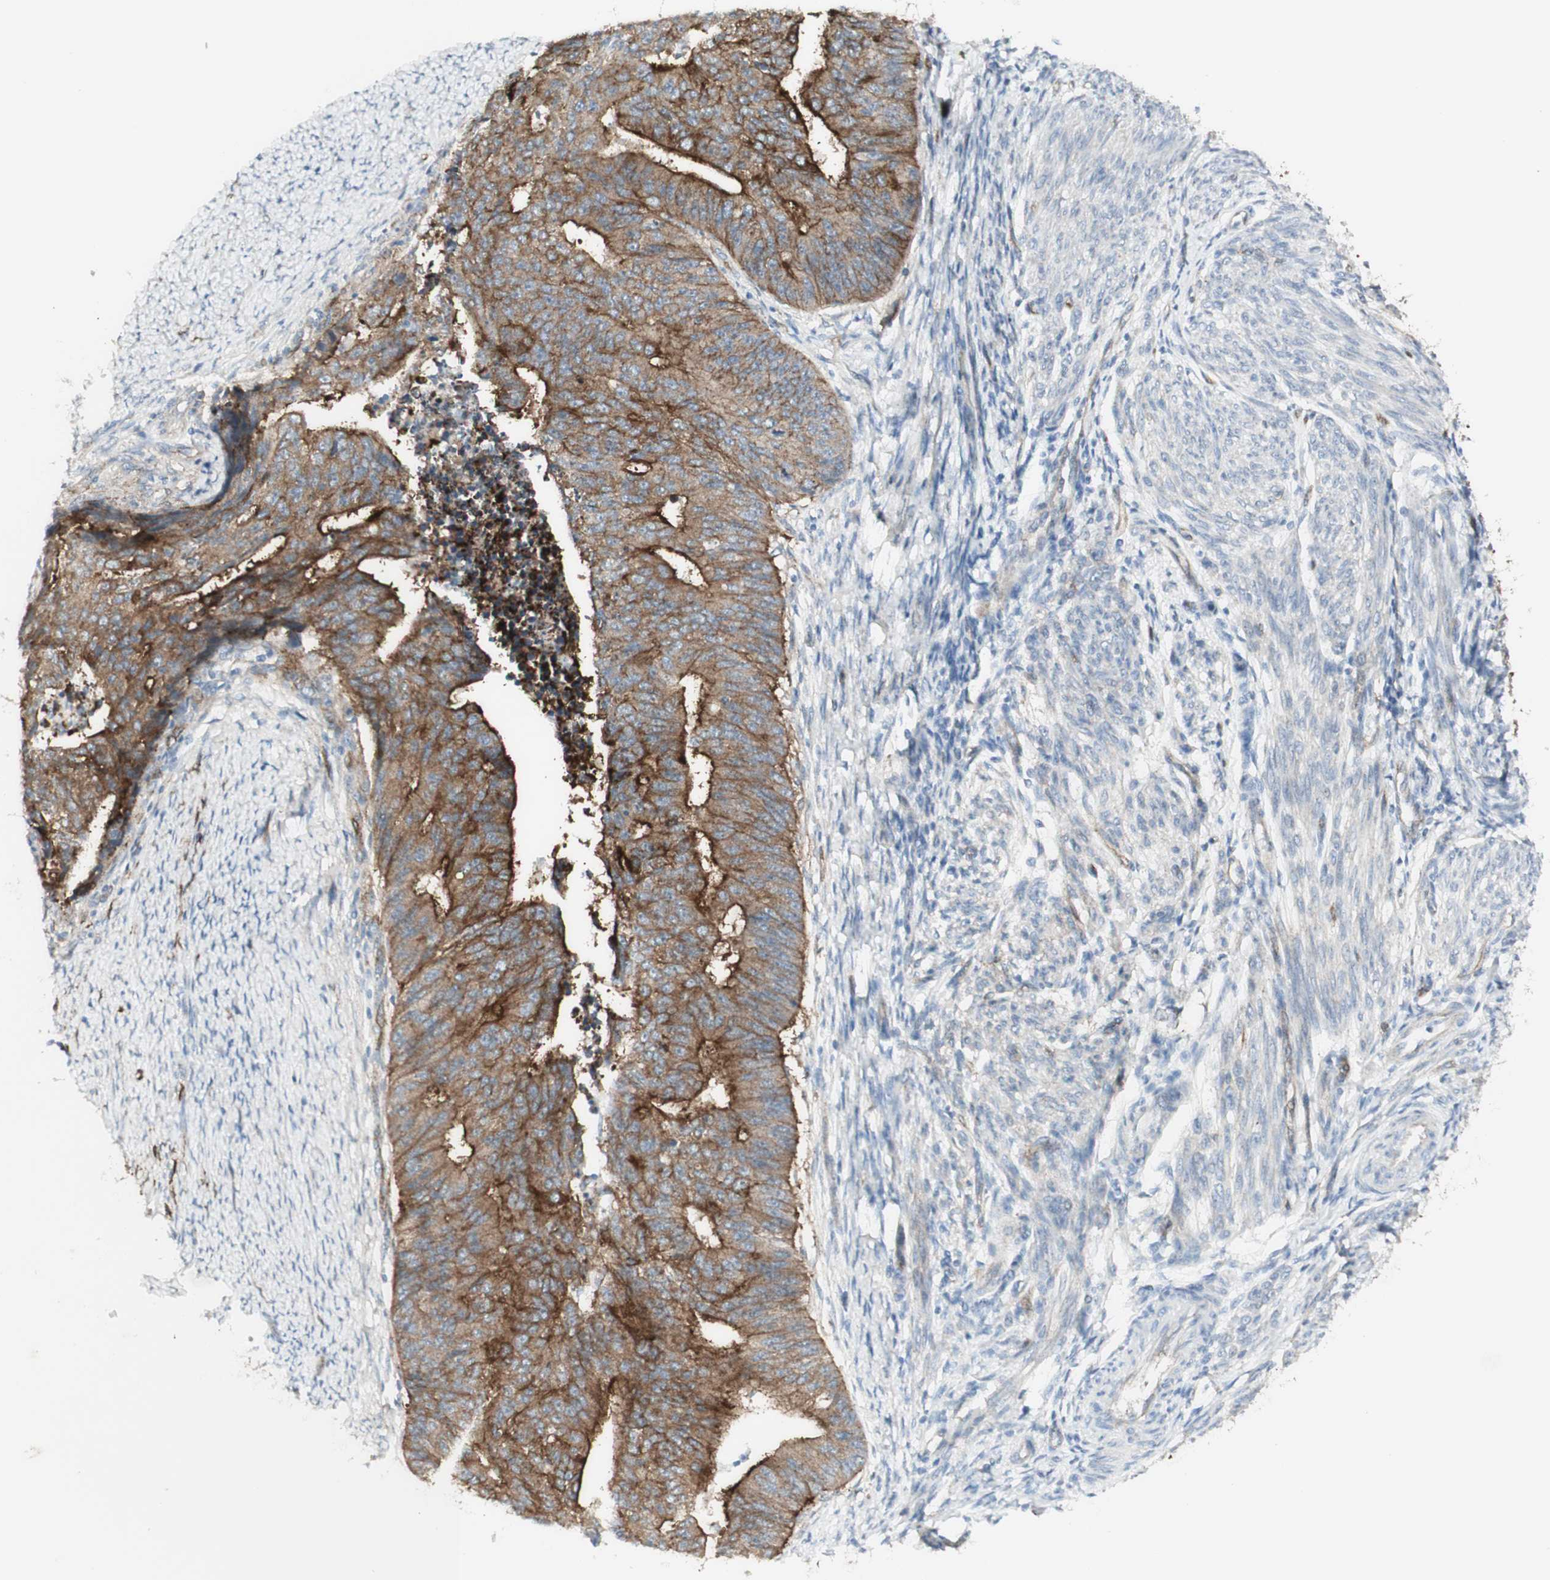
{"staining": {"intensity": "moderate", "quantity": "25%-75%", "location": "cytoplasmic/membranous"}, "tissue": "endometrial cancer", "cell_type": "Tumor cells", "image_type": "cancer", "snomed": [{"axis": "morphology", "description": "Adenocarcinoma, NOS"}, {"axis": "topography", "description": "Endometrium"}], "caption": "A brown stain highlights moderate cytoplasmic/membranous expression of a protein in human endometrial cancer (adenocarcinoma) tumor cells.", "gene": "MYO6", "patient": {"sex": "female", "age": 32}}